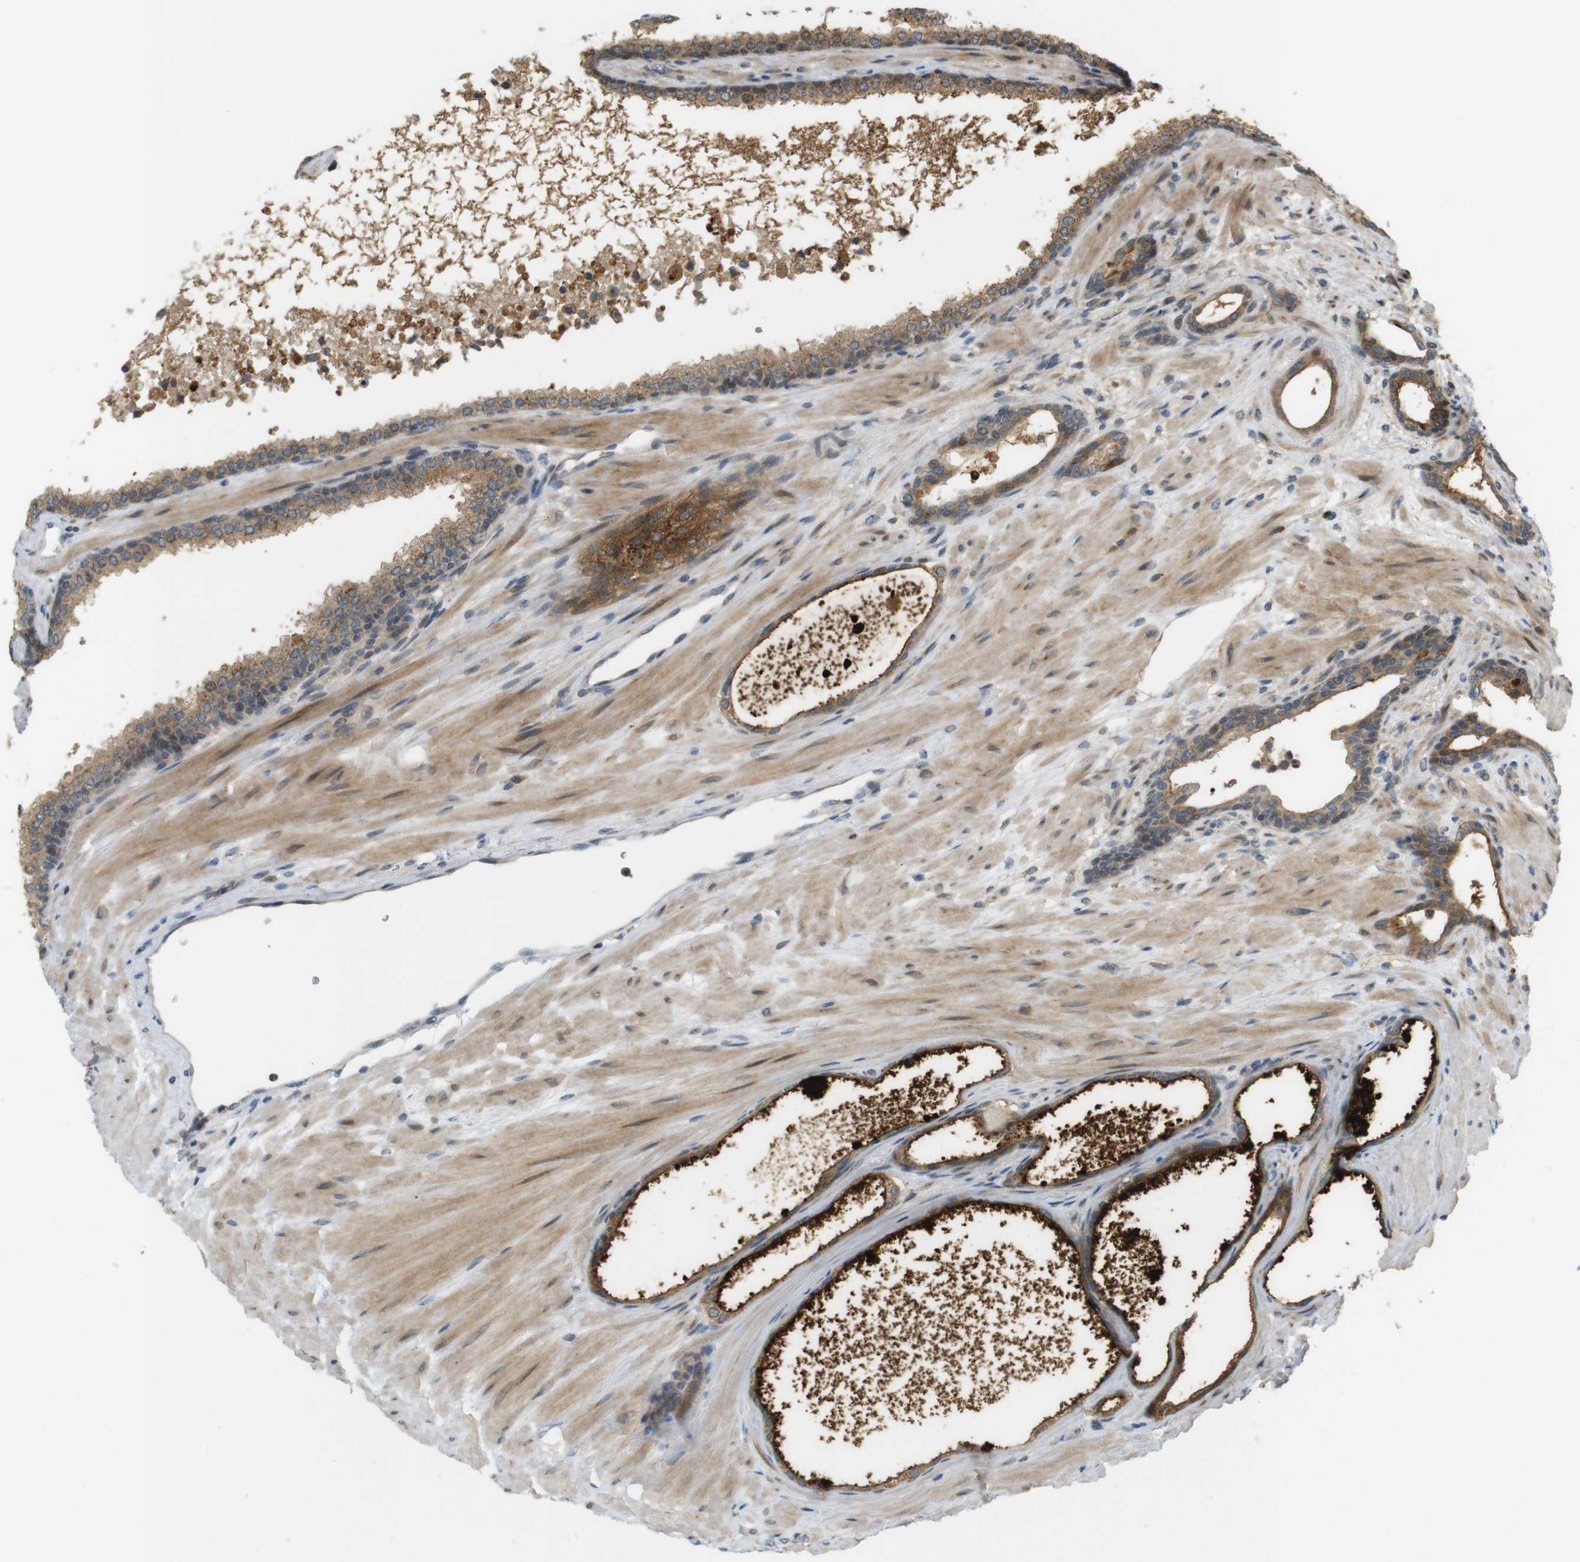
{"staining": {"intensity": "moderate", "quantity": ">75%", "location": "cytoplasmic/membranous"}, "tissue": "prostate cancer", "cell_type": "Tumor cells", "image_type": "cancer", "snomed": [{"axis": "morphology", "description": "Adenocarcinoma, High grade"}, {"axis": "topography", "description": "Prostate"}], "caption": "Prostate cancer (adenocarcinoma (high-grade)) stained with DAB (3,3'-diaminobenzidine) immunohistochemistry displays medium levels of moderate cytoplasmic/membranous positivity in approximately >75% of tumor cells.", "gene": "CLRN3", "patient": {"sex": "male", "age": 61}}